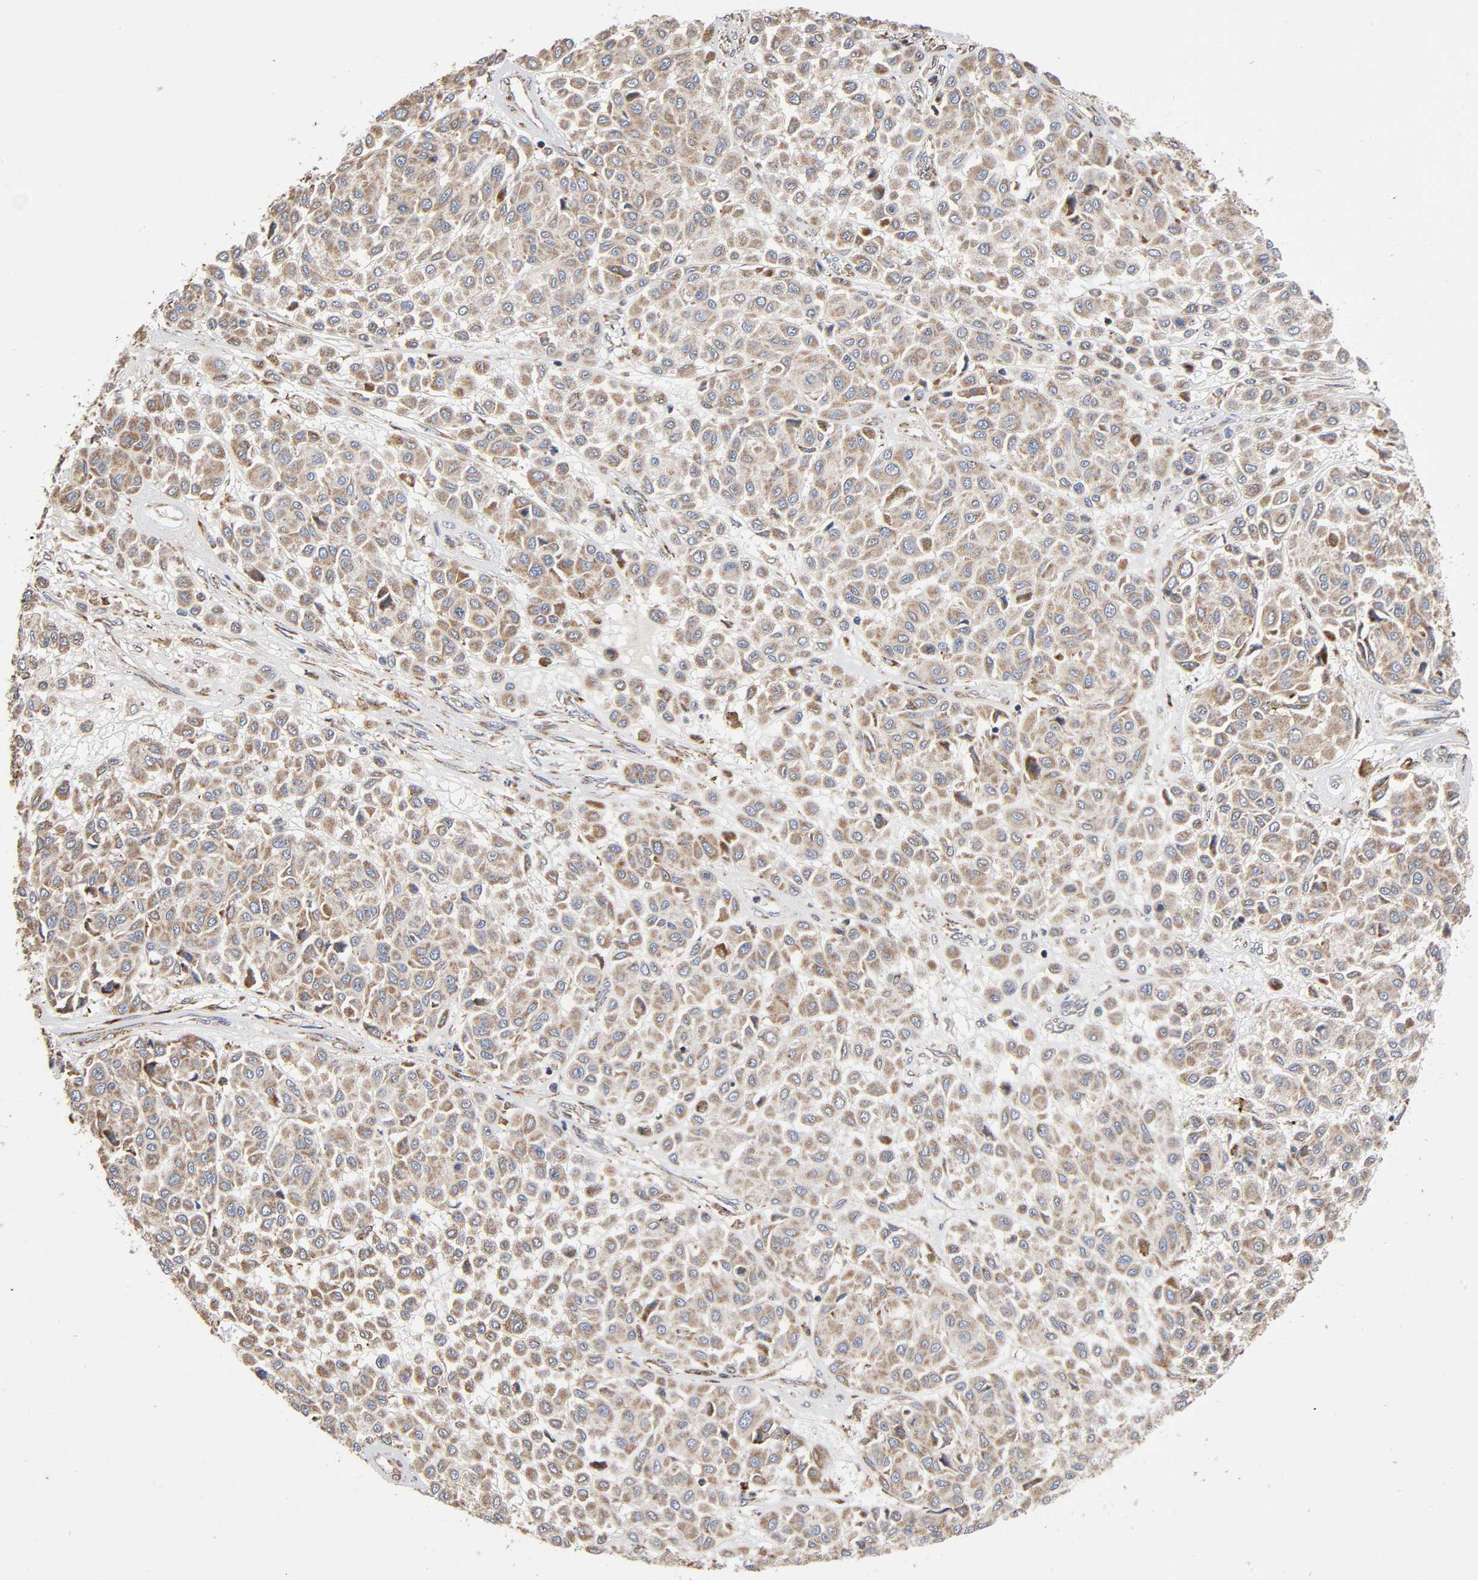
{"staining": {"intensity": "moderate", "quantity": "25%-75%", "location": "cytoplasmic/membranous"}, "tissue": "melanoma", "cell_type": "Tumor cells", "image_type": "cancer", "snomed": [{"axis": "morphology", "description": "Malignant melanoma, Metastatic site"}, {"axis": "topography", "description": "Soft tissue"}], "caption": "A micrograph of melanoma stained for a protein reveals moderate cytoplasmic/membranous brown staining in tumor cells.", "gene": "MAP3K1", "patient": {"sex": "male", "age": 41}}